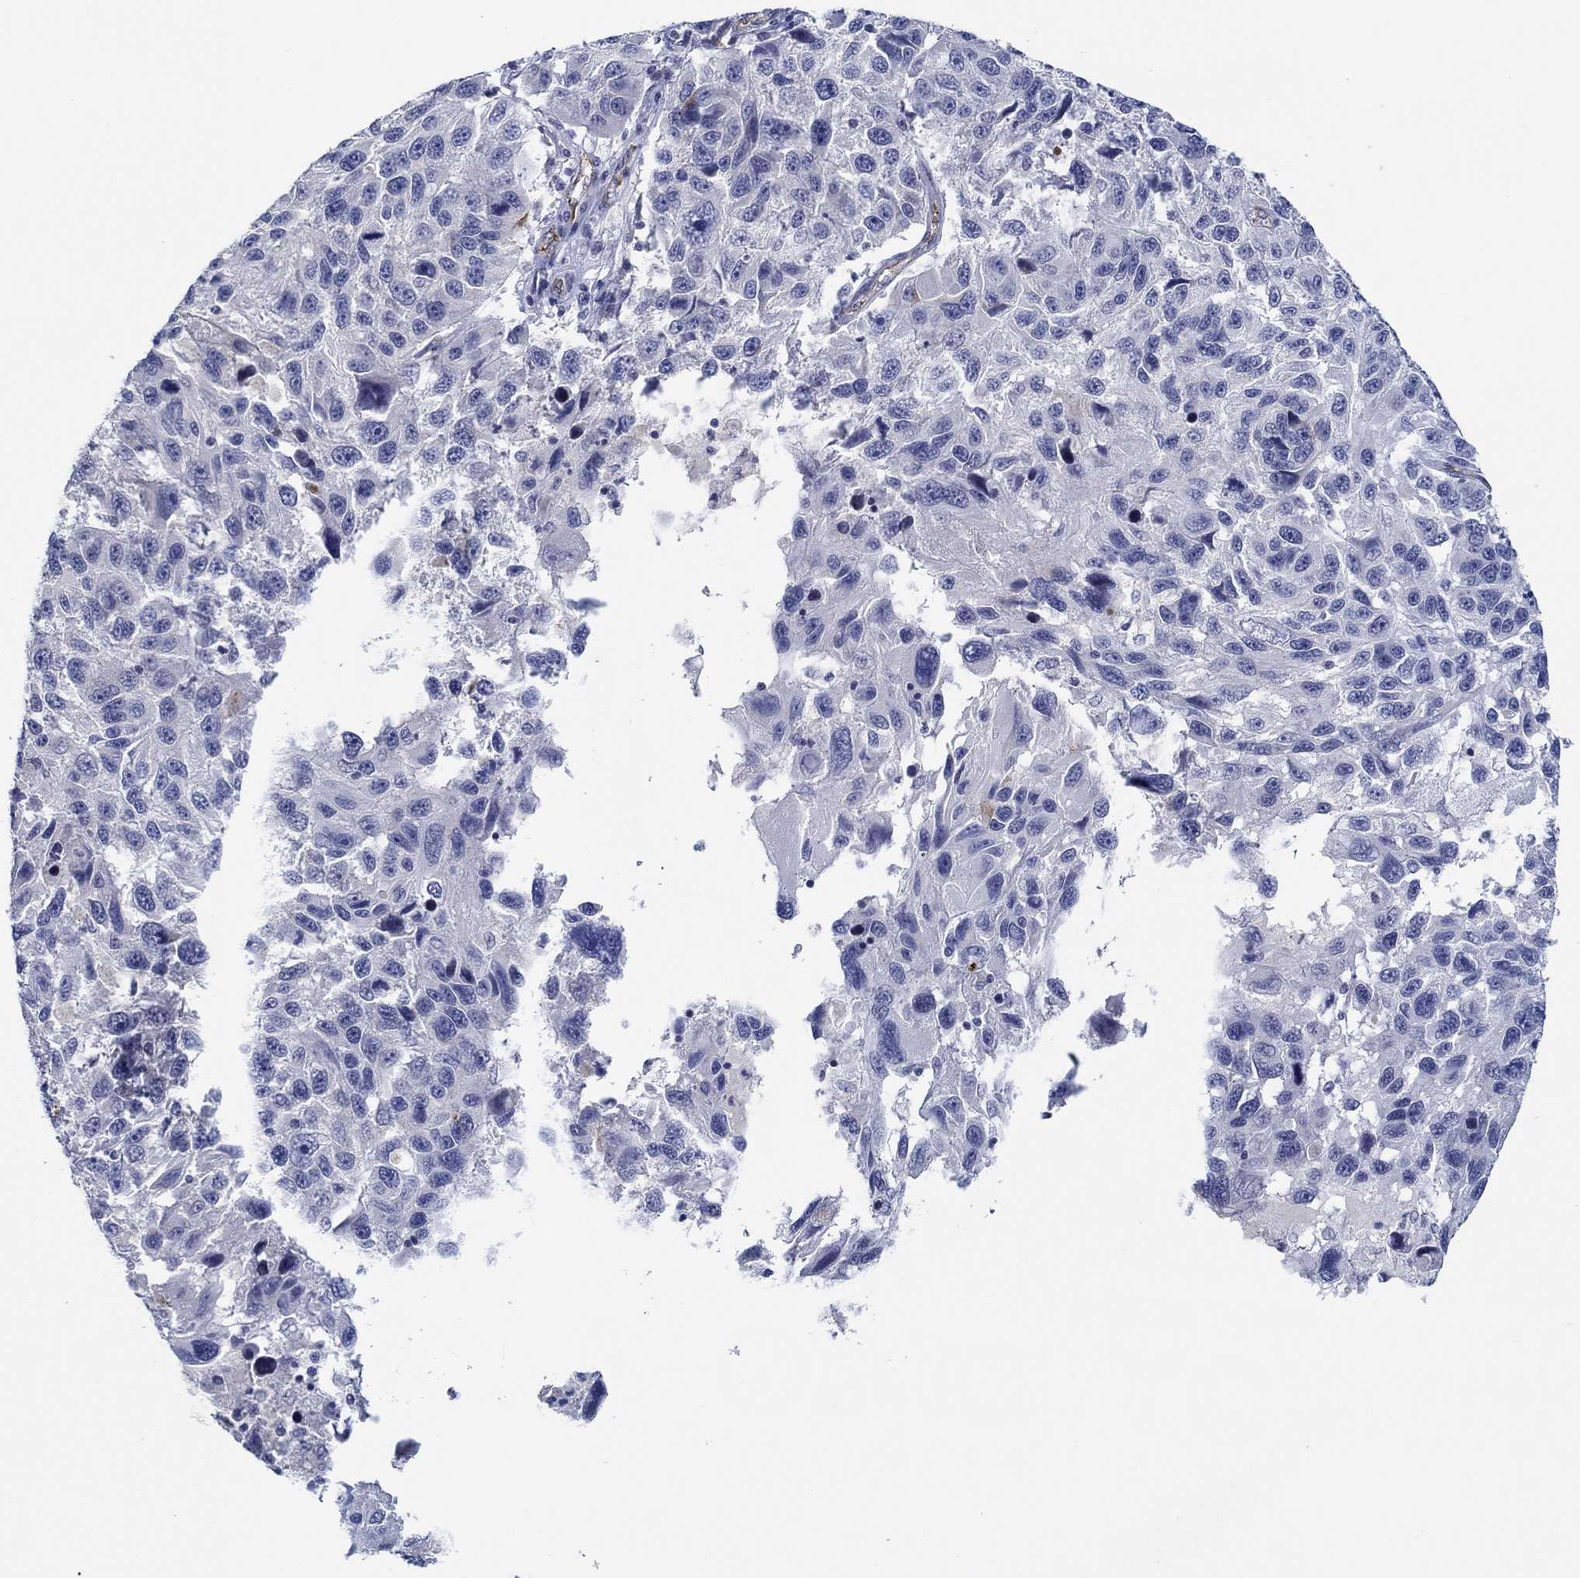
{"staining": {"intensity": "negative", "quantity": "none", "location": "none"}, "tissue": "melanoma", "cell_type": "Tumor cells", "image_type": "cancer", "snomed": [{"axis": "morphology", "description": "Malignant melanoma, NOS"}, {"axis": "topography", "description": "Skin"}], "caption": "Immunohistochemistry of human melanoma demonstrates no positivity in tumor cells.", "gene": "GJA5", "patient": {"sex": "male", "age": 53}}